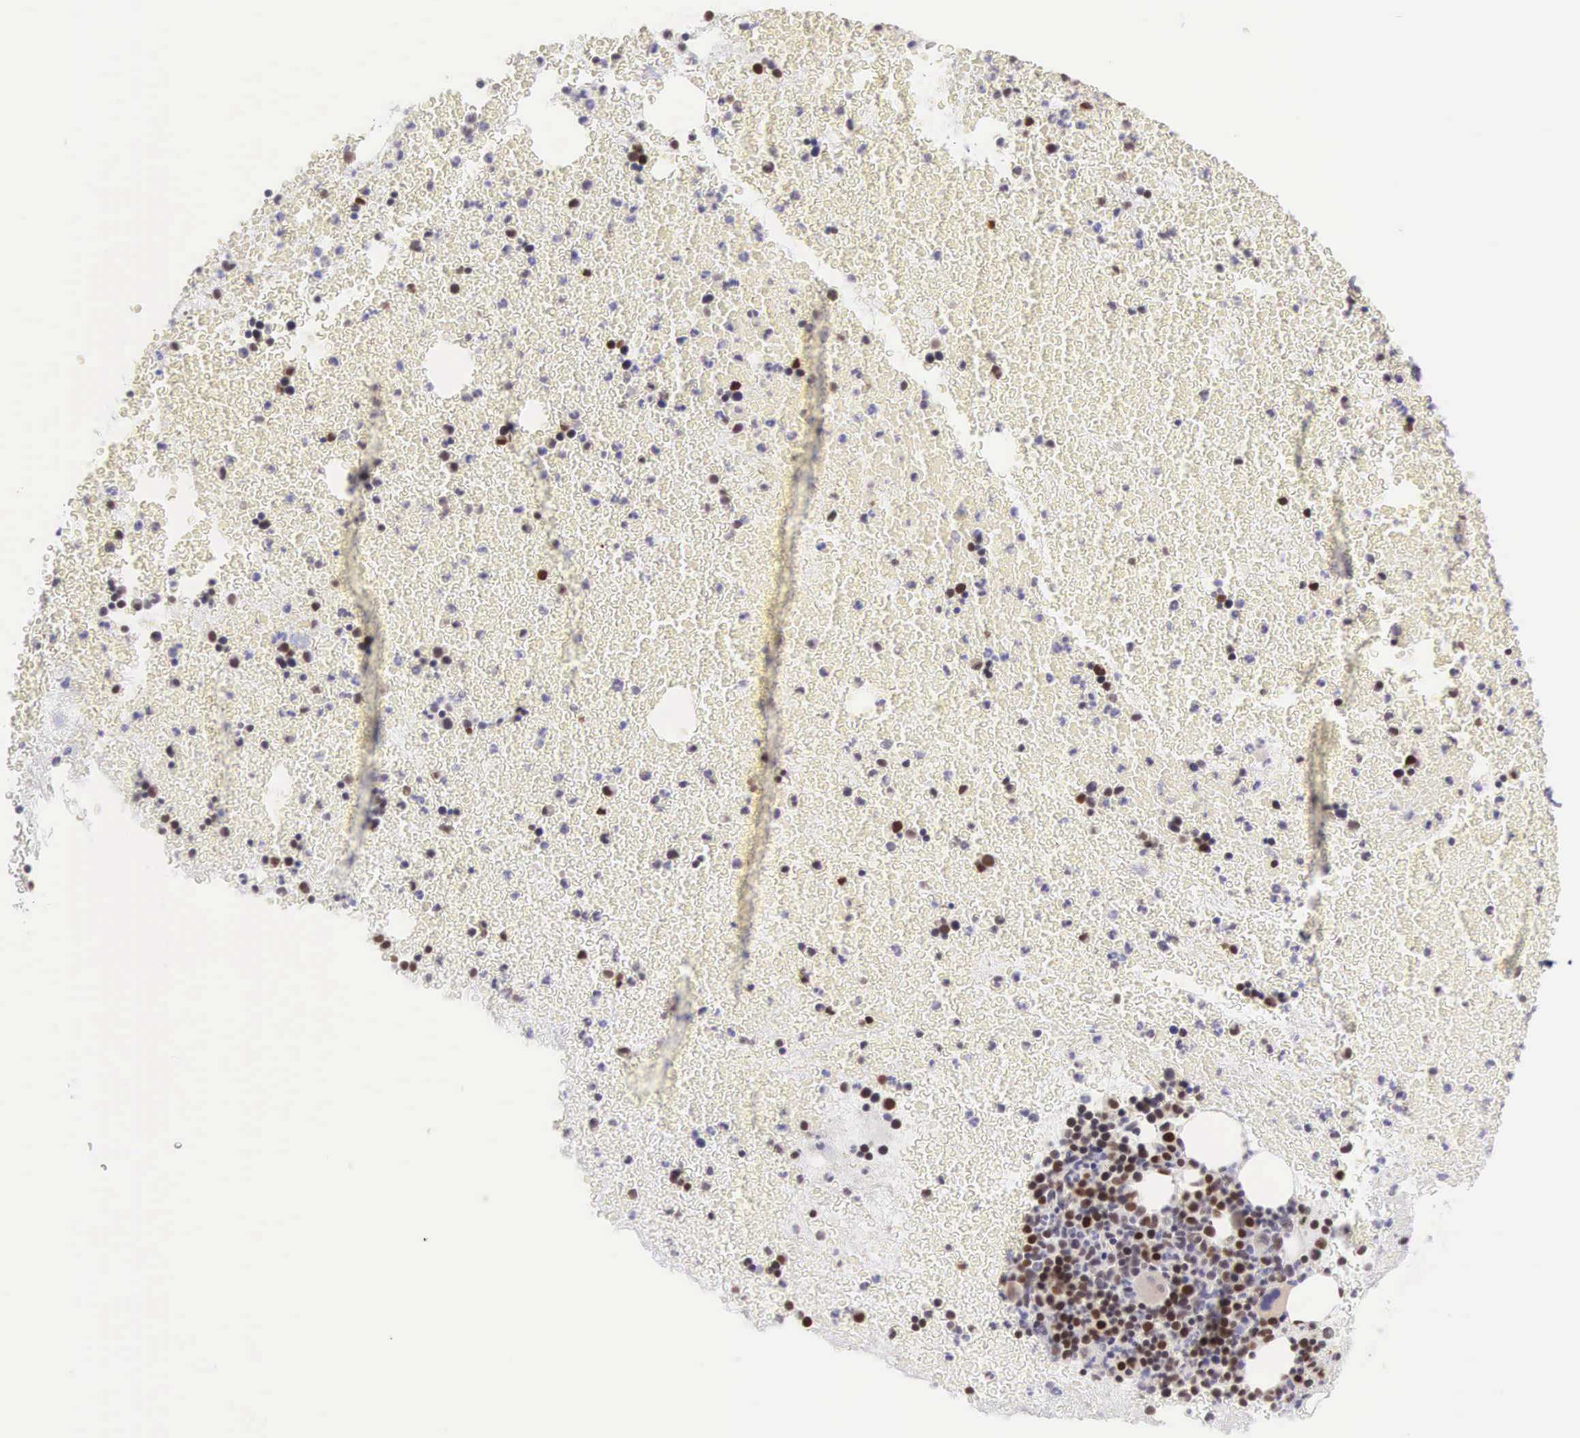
{"staining": {"intensity": "strong", "quantity": "25%-75%", "location": "nuclear"}, "tissue": "bone marrow", "cell_type": "Hematopoietic cells", "image_type": "normal", "snomed": [{"axis": "morphology", "description": "Normal tissue, NOS"}, {"axis": "topography", "description": "Bone marrow"}], "caption": "Protein positivity by immunohistochemistry (IHC) exhibits strong nuclear staining in approximately 25%-75% of hematopoietic cells in normal bone marrow. (DAB (3,3'-diaminobenzidine) = brown stain, brightfield microscopy at high magnification).", "gene": "CCDC117", "patient": {"sex": "female", "age": 53}}